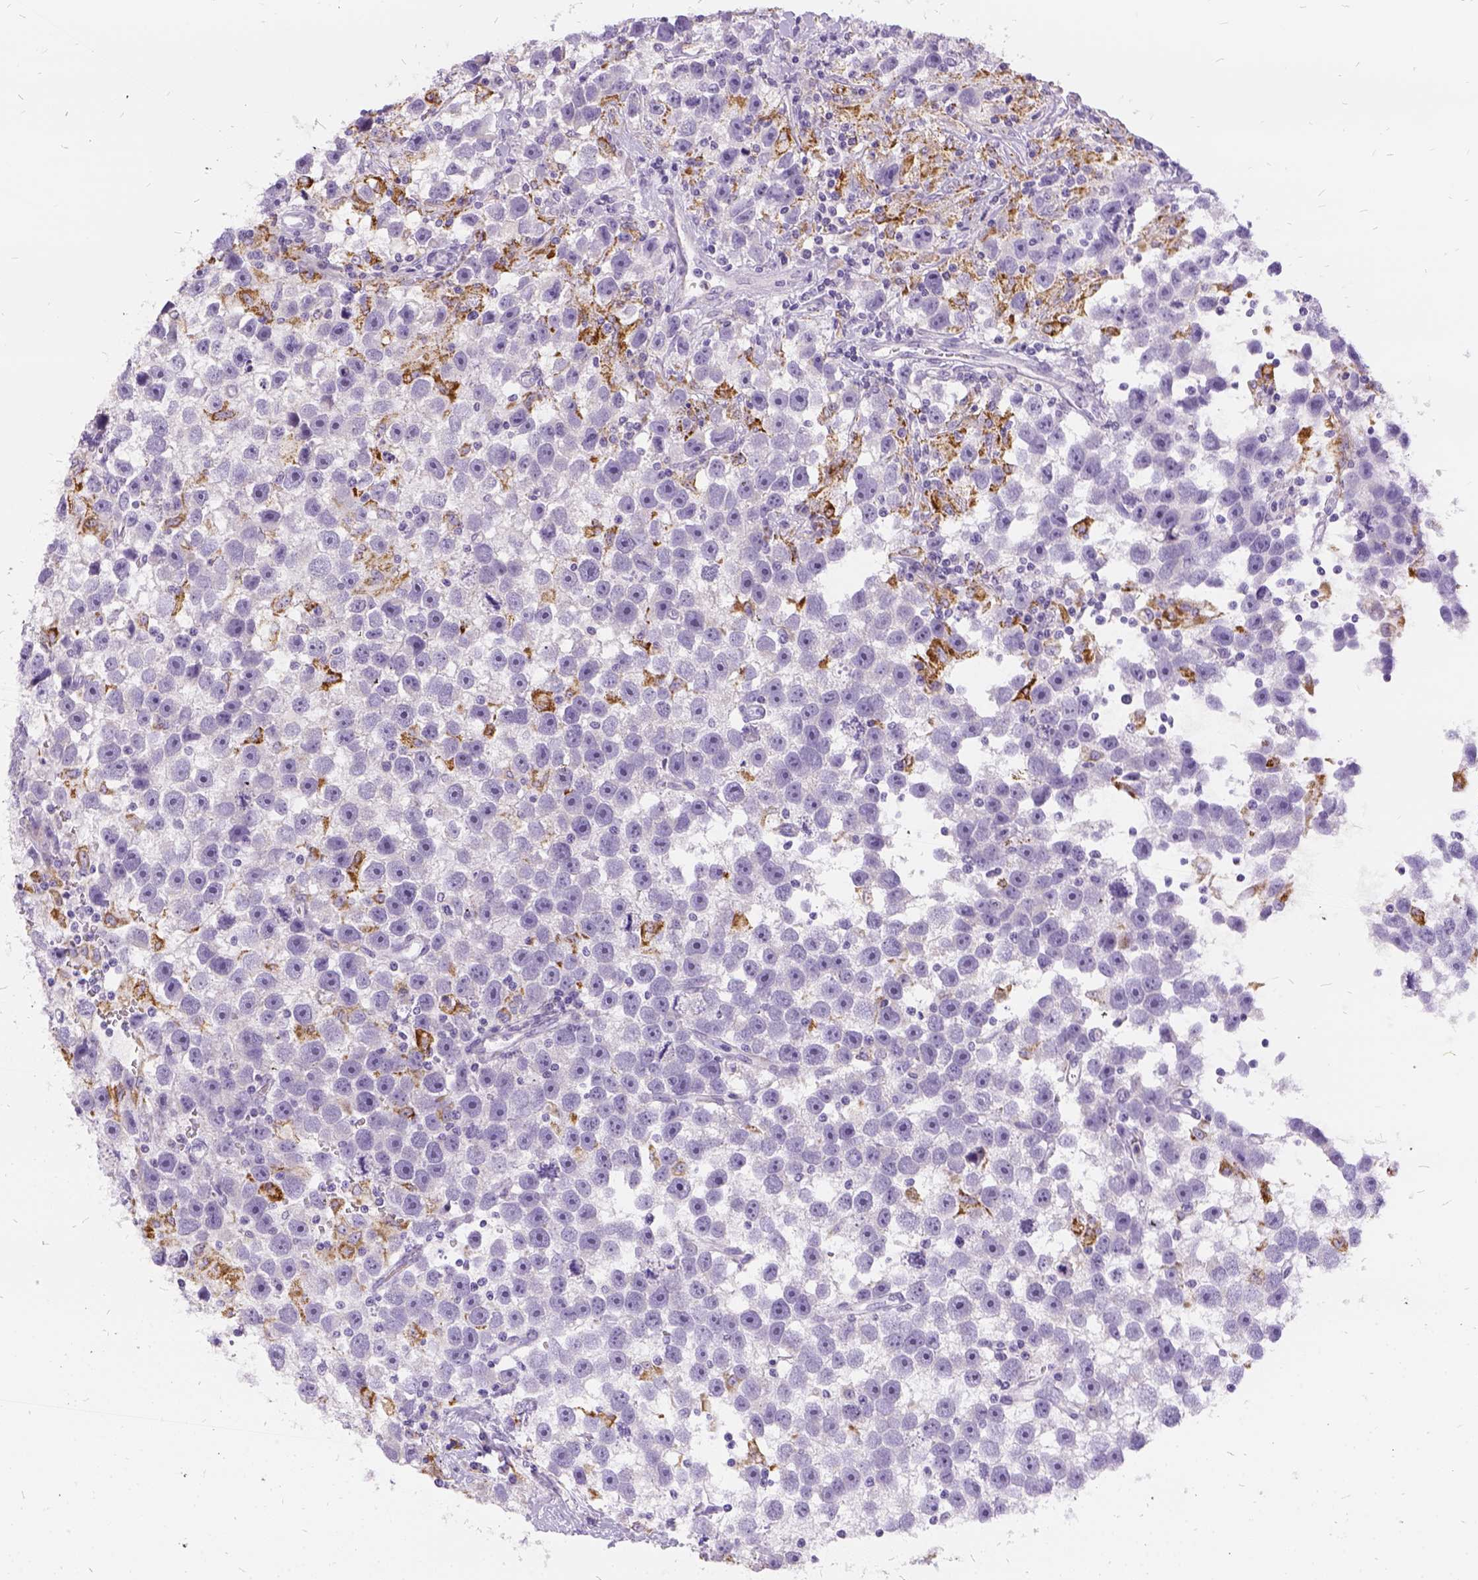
{"staining": {"intensity": "negative", "quantity": "none", "location": "none"}, "tissue": "testis cancer", "cell_type": "Tumor cells", "image_type": "cancer", "snomed": [{"axis": "morphology", "description": "Seminoma, NOS"}, {"axis": "topography", "description": "Testis"}], "caption": "A micrograph of human testis cancer is negative for staining in tumor cells.", "gene": "FDX1", "patient": {"sex": "male", "age": 43}}